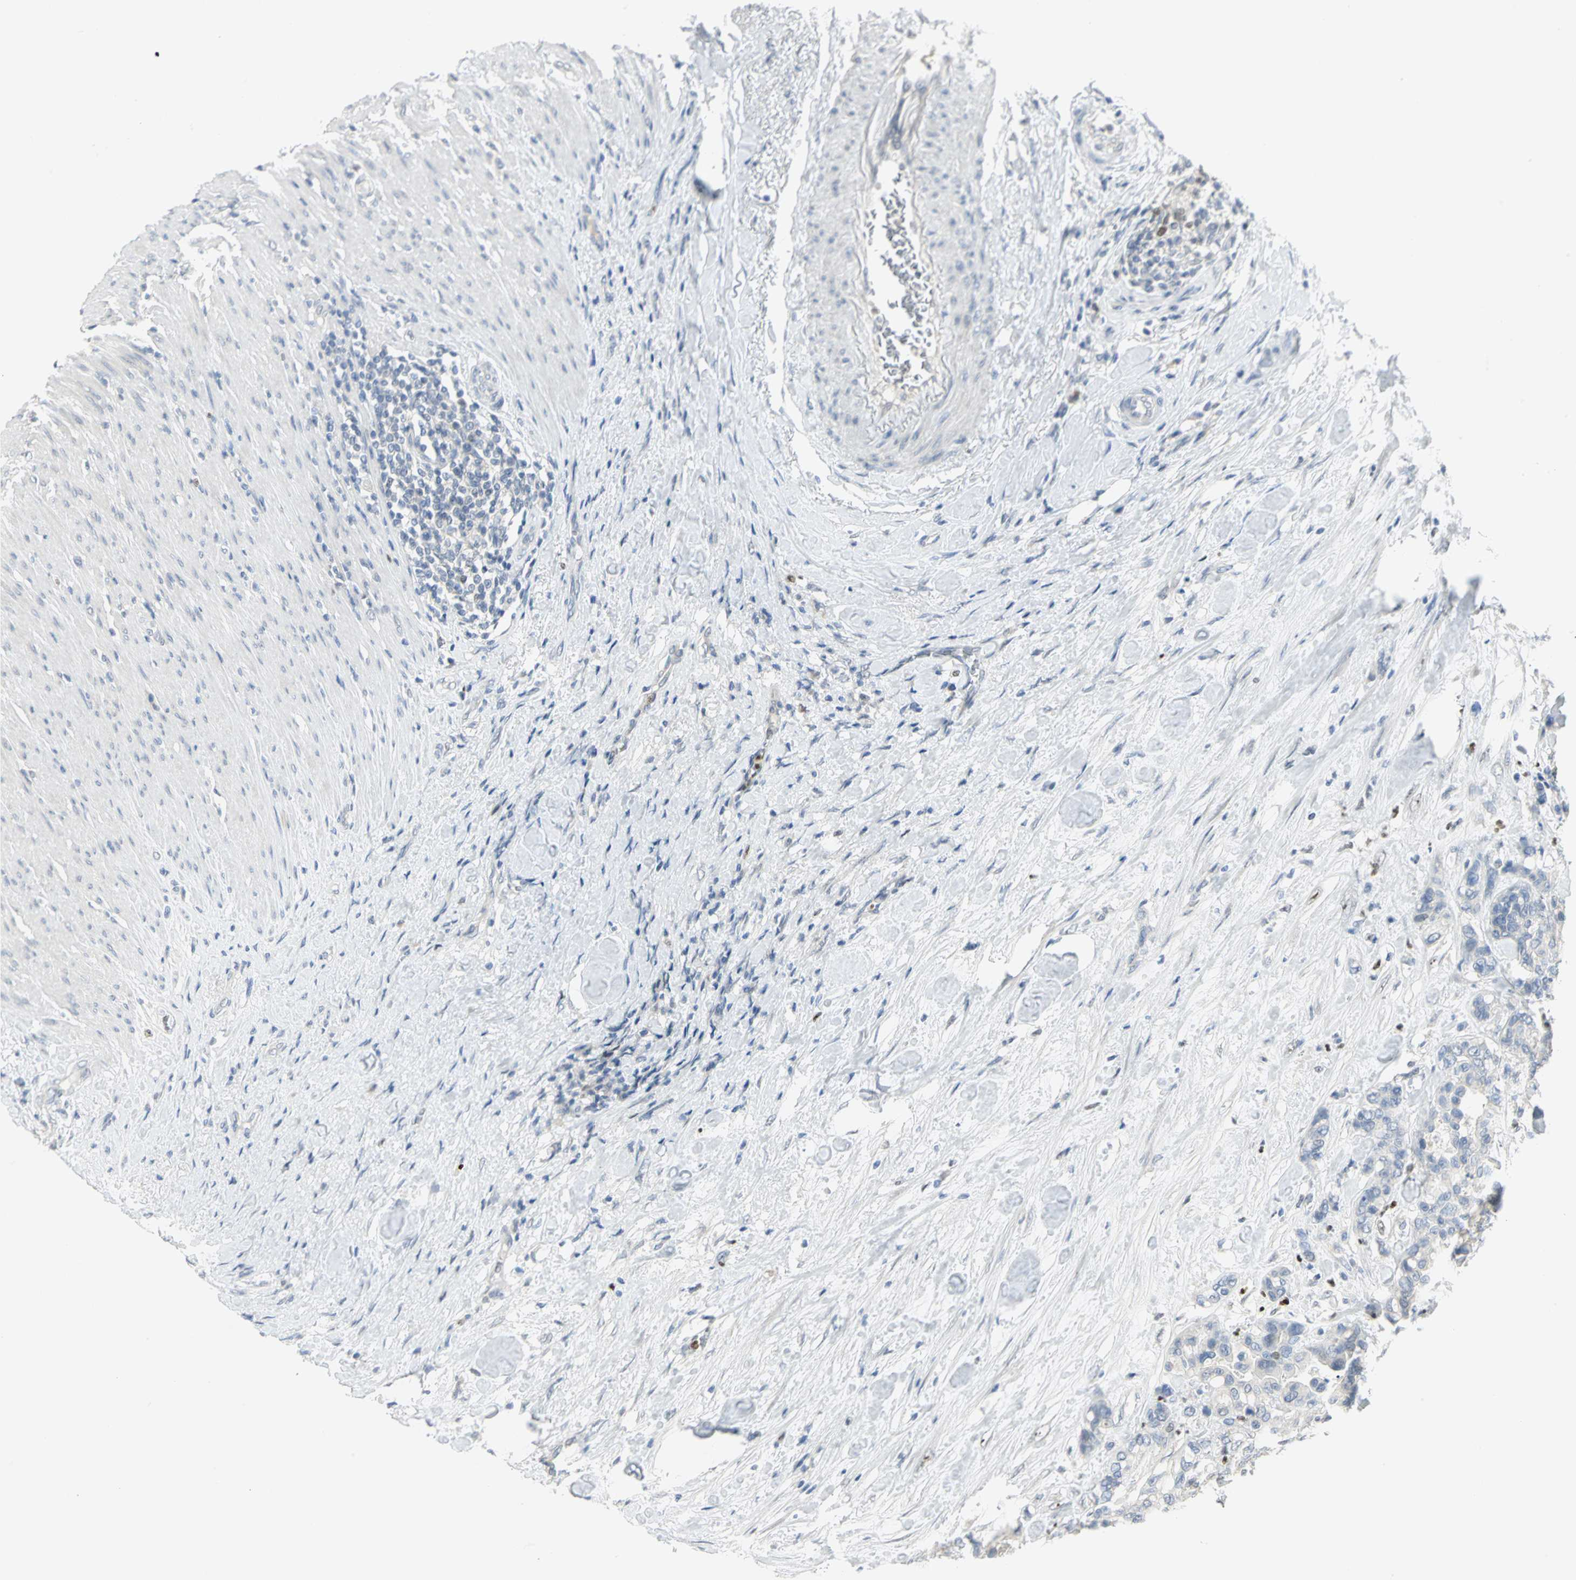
{"staining": {"intensity": "negative", "quantity": "none", "location": "none"}, "tissue": "colorectal cancer", "cell_type": "Tumor cells", "image_type": "cancer", "snomed": [{"axis": "morphology", "description": "Adenocarcinoma, NOS"}, {"axis": "topography", "description": "Colon"}], "caption": "Immunohistochemistry (IHC) photomicrograph of neoplastic tissue: human colorectal cancer stained with DAB (3,3'-diaminobenzidine) exhibits no significant protein expression in tumor cells.", "gene": "BCL6", "patient": {"sex": "male", "age": 82}}